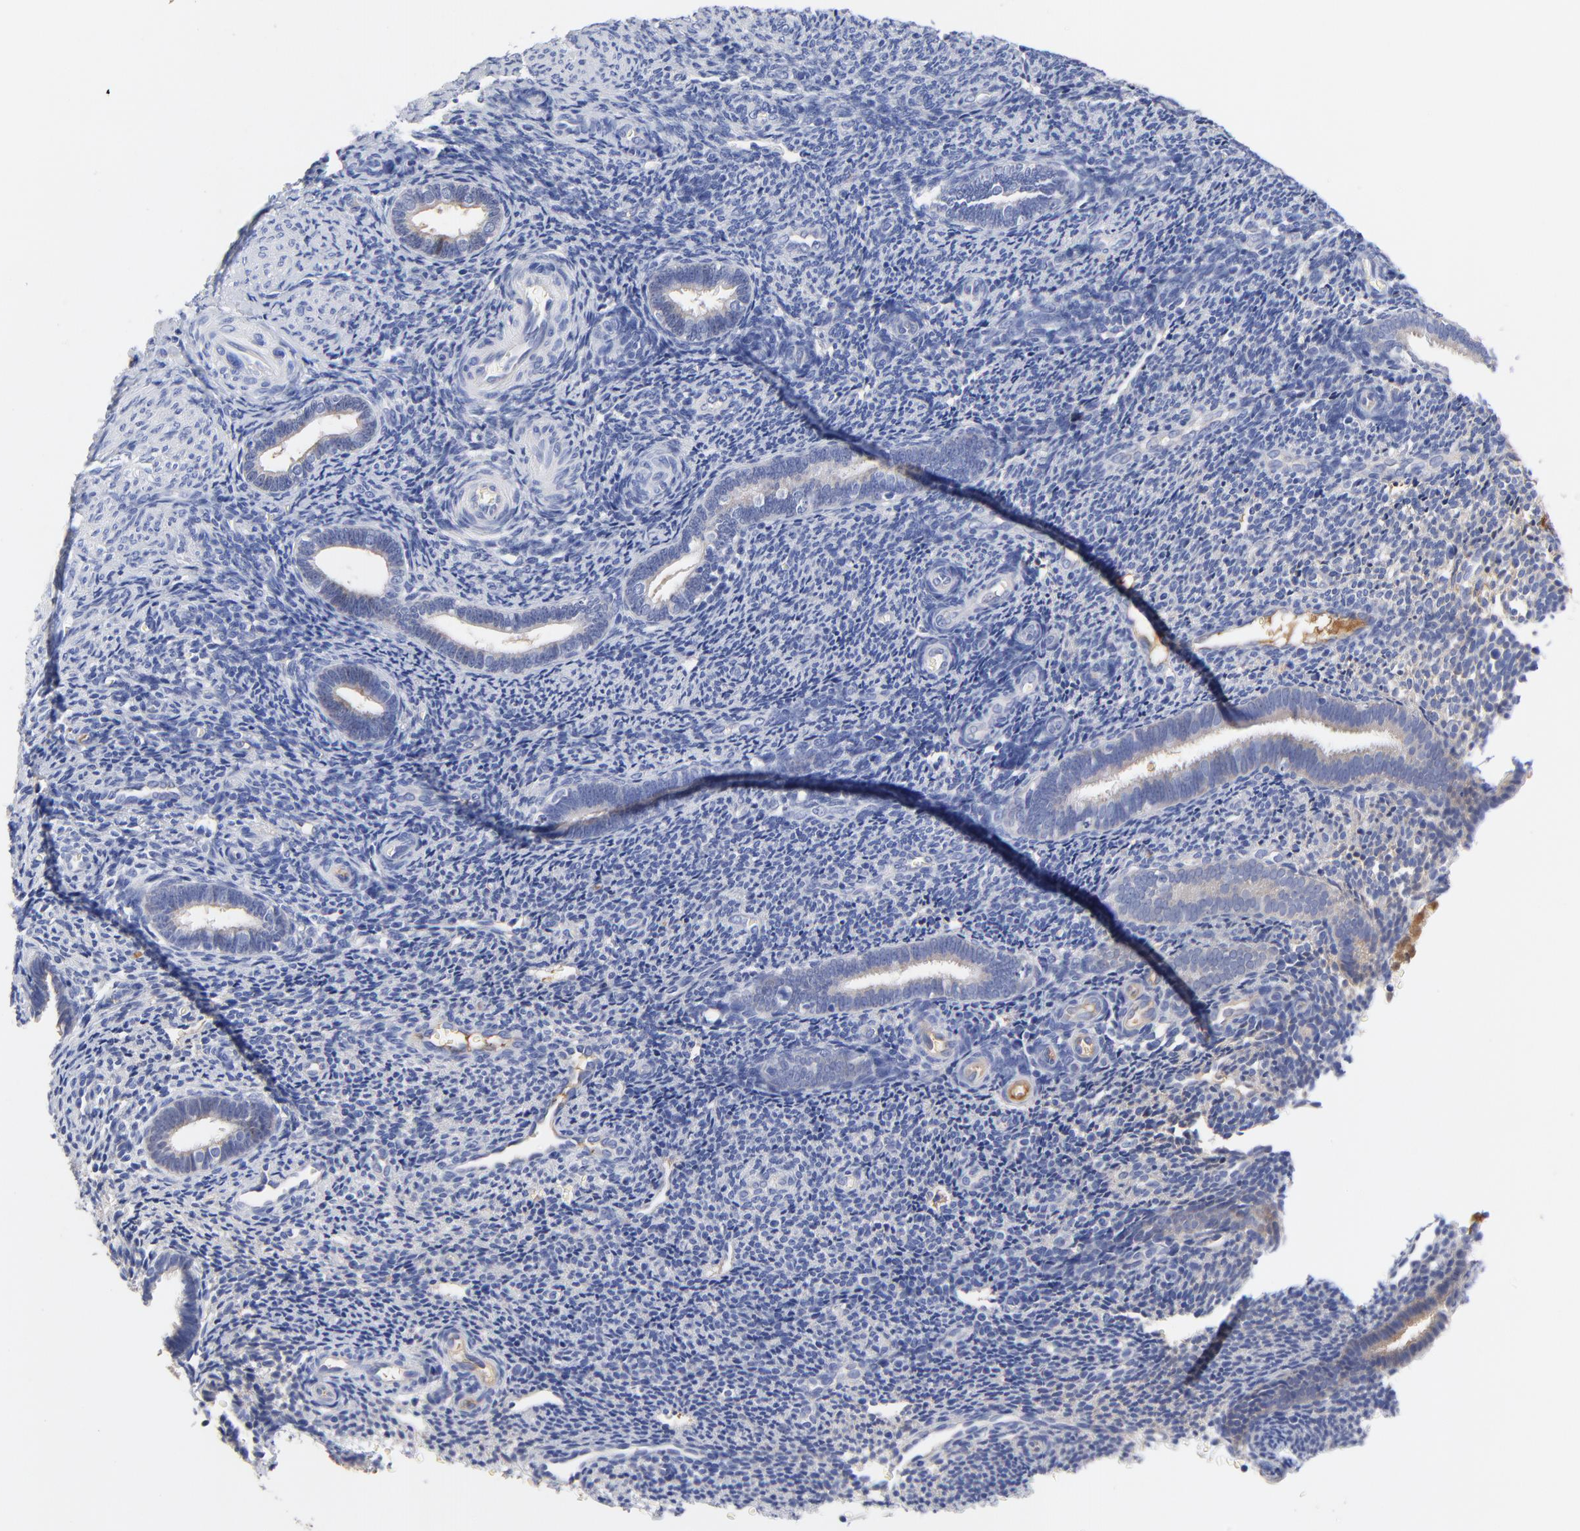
{"staining": {"intensity": "weak", "quantity": "<25%", "location": "cytoplasmic/membranous"}, "tissue": "endometrium", "cell_type": "Cells in endometrial stroma", "image_type": "normal", "snomed": [{"axis": "morphology", "description": "Normal tissue, NOS"}, {"axis": "topography", "description": "Endometrium"}], "caption": "An immunohistochemistry (IHC) micrograph of unremarkable endometrium is shown. There is no staining in cells in endometrial stroma of endometrium. (DAB immunohistochemistry (IHC) visualized using brightfield microscopy, high magnification).", "gene": "IGLV3", "patient": {"sex": "female", "age": 27}}